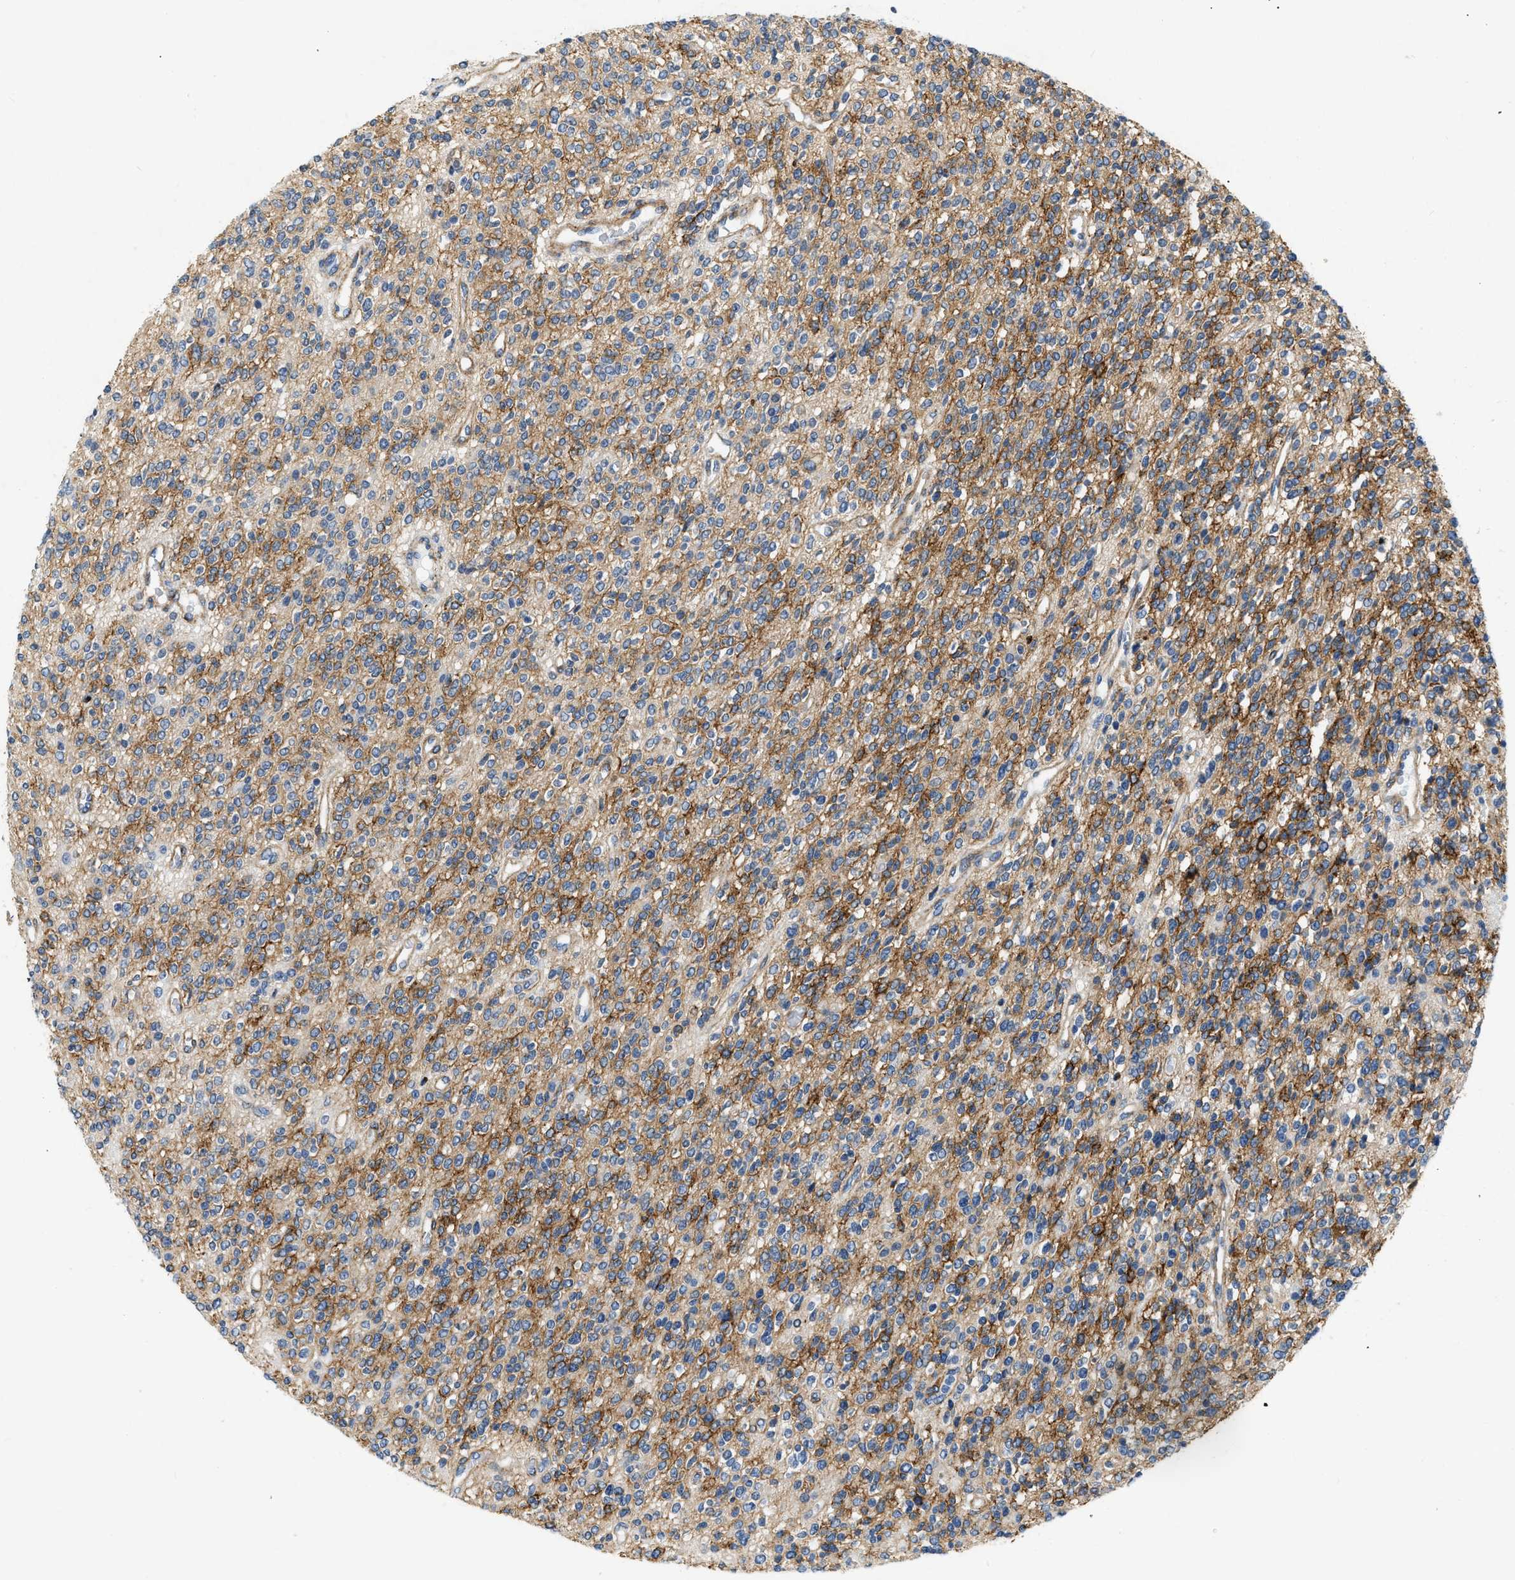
{"staining": {"intensity": "moderate", "quantity": ">75%", "location": "cytoplasmic/membranous"}, "tissue": "glioma", "cell_type": "Tumor cells", "image_type": "cancer", "snomed": [{"axis": "morphology", "description": "Glioma, malignant, High grade"}, {"axis": "topography", "description": "Brain"}], "caption": "Glioma stained for a protein shows moderate cytoplasmic/membranous positivity in tumor cells. (brown staining indicates protein expression, while blue staining denotes nuclei).", "gene": "PDGFRA", "patient": {"sex": "male", "age": 34}}